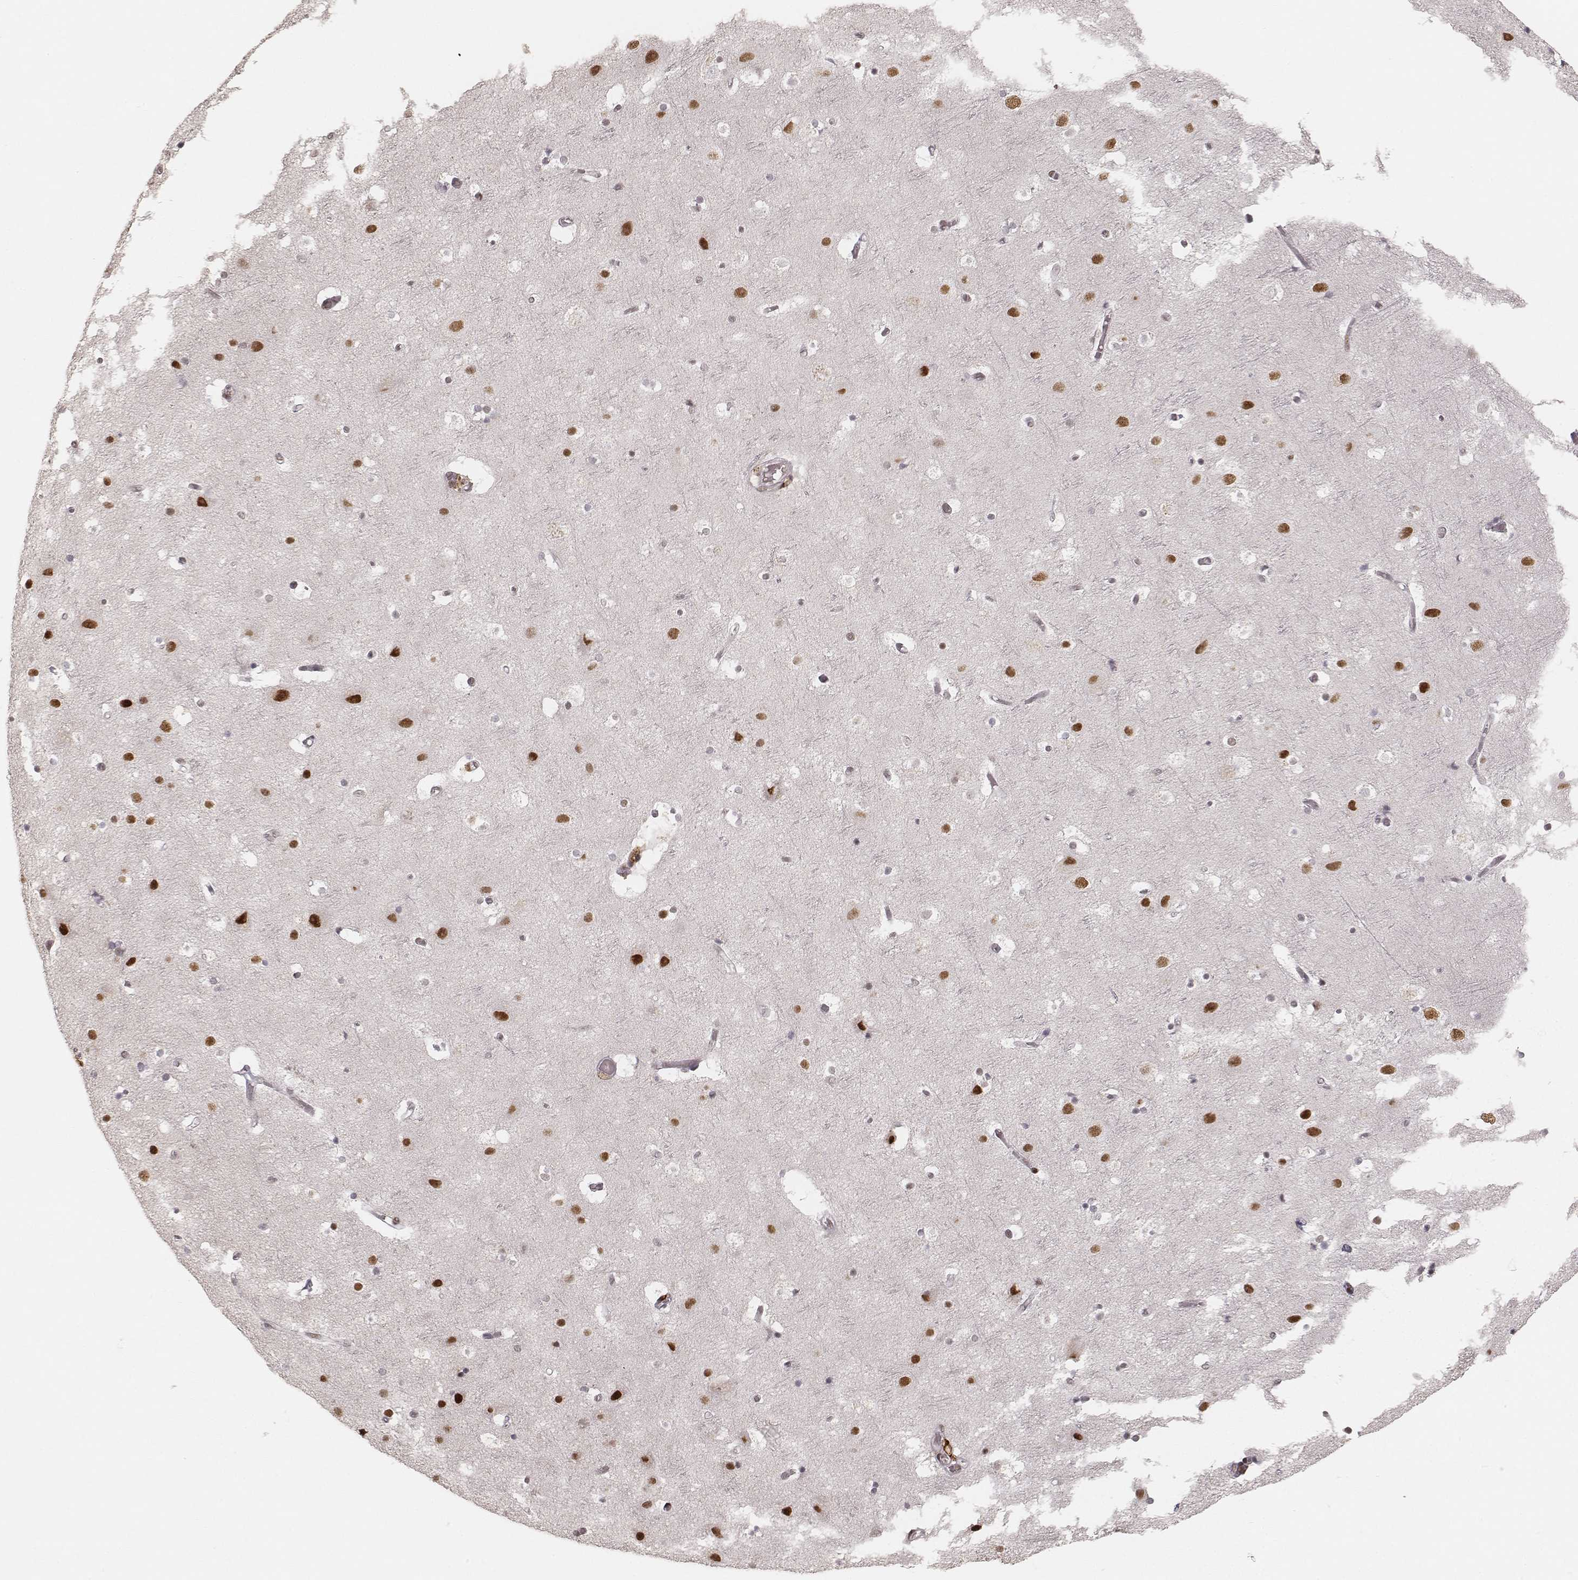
{"staining": {"intensity": "moderate", "quantity": ">75%", "location": "nuclear"}, "tissue": "cerebral cortex", "cell_type": "Endothelial cells", "image_type": "normal", "snomed": [{"axis": "morphology", "description": "Normal tissue, NOS"}, {"axis": "topography", "description": "Cerebral cortex"}], "caption": "DAB immunohistochemical staining of benign cerebral cortex reveals moderate nuclear protein positivity in about >75% of endothelial cells.", "gene": "HNRNPC", "patient": {"sex": "female", "age": 52}}